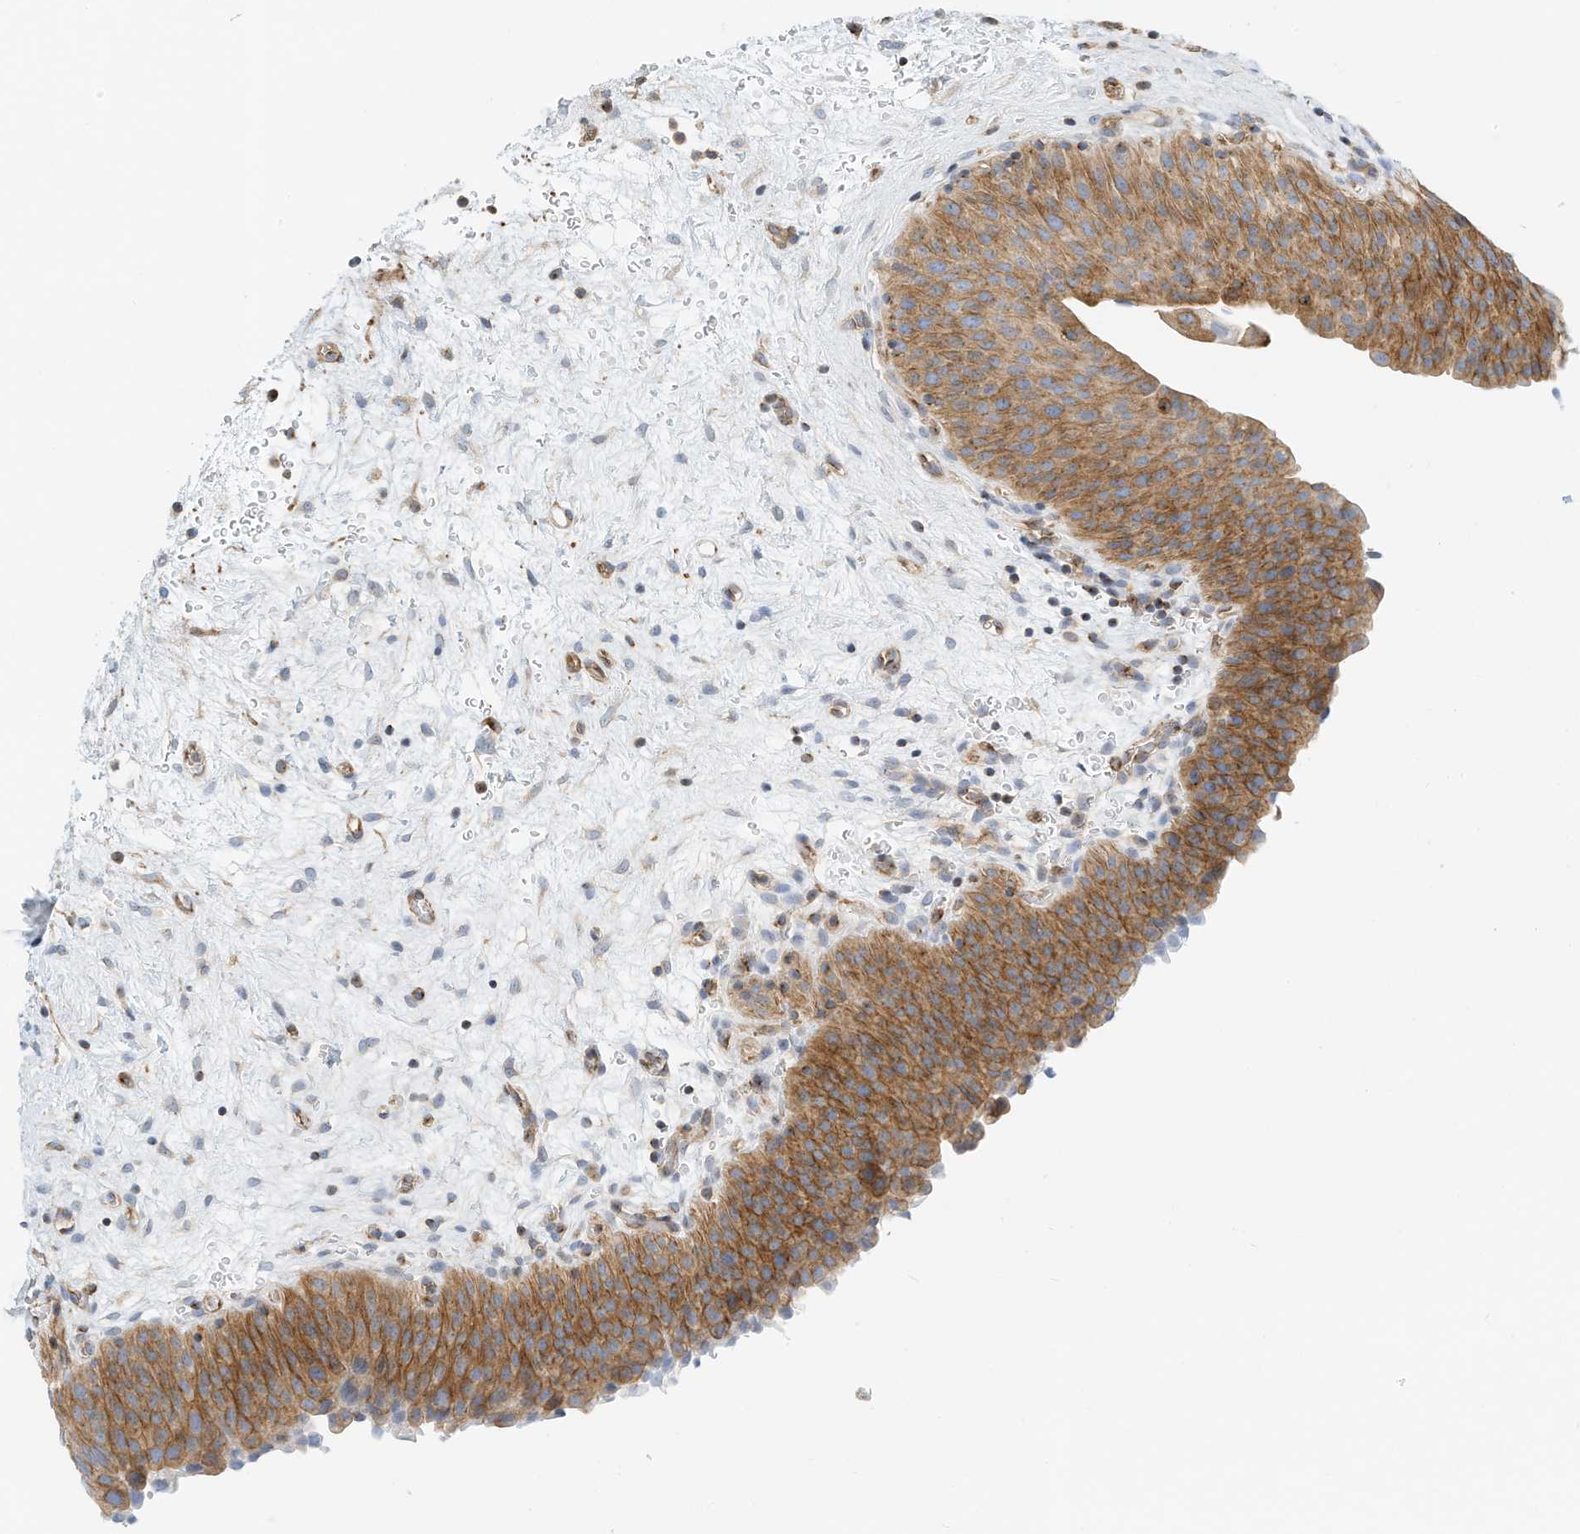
{"staining": {"intensity": "moderate", "quantity": ">75%", "location": "cytoplasmic/membranous"}, "tissue": "urinary bladder", "cell_type": "Urothelial cells", "image_type": "normal", "snomed": [{"axis": "morphology", "description": "Normal tissue, NOS"}, {"axis": "morphology", "description": "Dysplasia, NOS"}, {"axis": "topography", "description": "Urinary bladder"}], "caption": "An immunohistochemistry histopathology image of benign tissue is shown. Protein staining in brown labels moderate cytoplasmic/membranous positivity in urinary bladder within urothelial cells.", "gene": "MICAL1", "patient": {"sex": "male", "age": 35}}